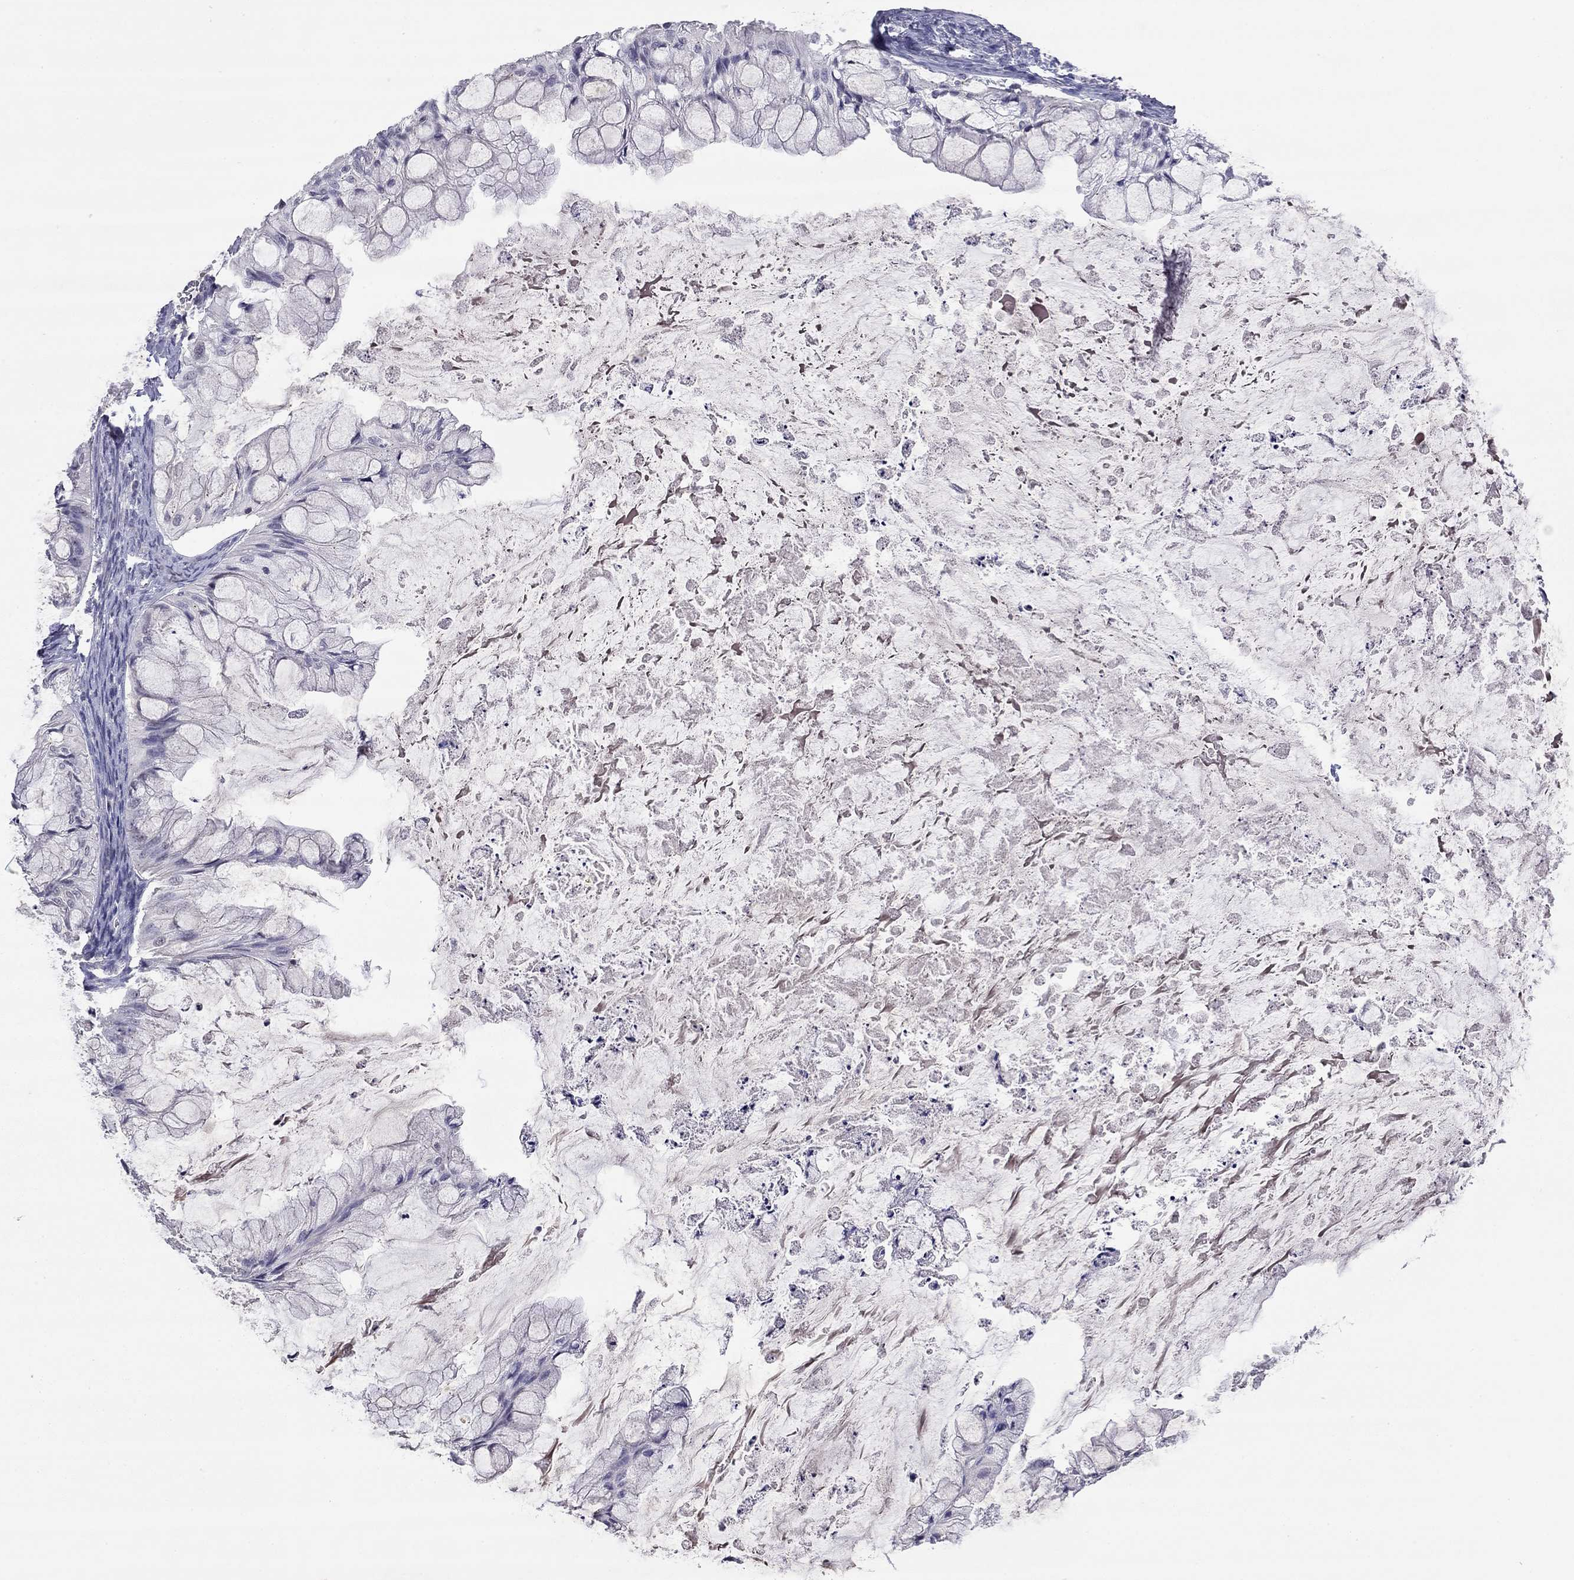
{"staining": {"intensity": "negative", "quantity": "none", "location": "none"}, "tissue": "ovarian cancer", "cell_type": "Tumor cells", "image_type": "cancer", "snomed": [{"axis": "morphology", "description": "Cystadenocarcinoma, mucinous, NOS"}, {"axis": "topography", "description": "Ovary"}], "caption": "Immunohistochemistry (IHC) histopathology image of neoplastic tissue: ovarian cancer stained with DAB (3,3'-diaminobenzidine) displays no significant protein staining in tumor cells.", "gene": "WNK3", "patient": {"sex": "female", "age": 57}}